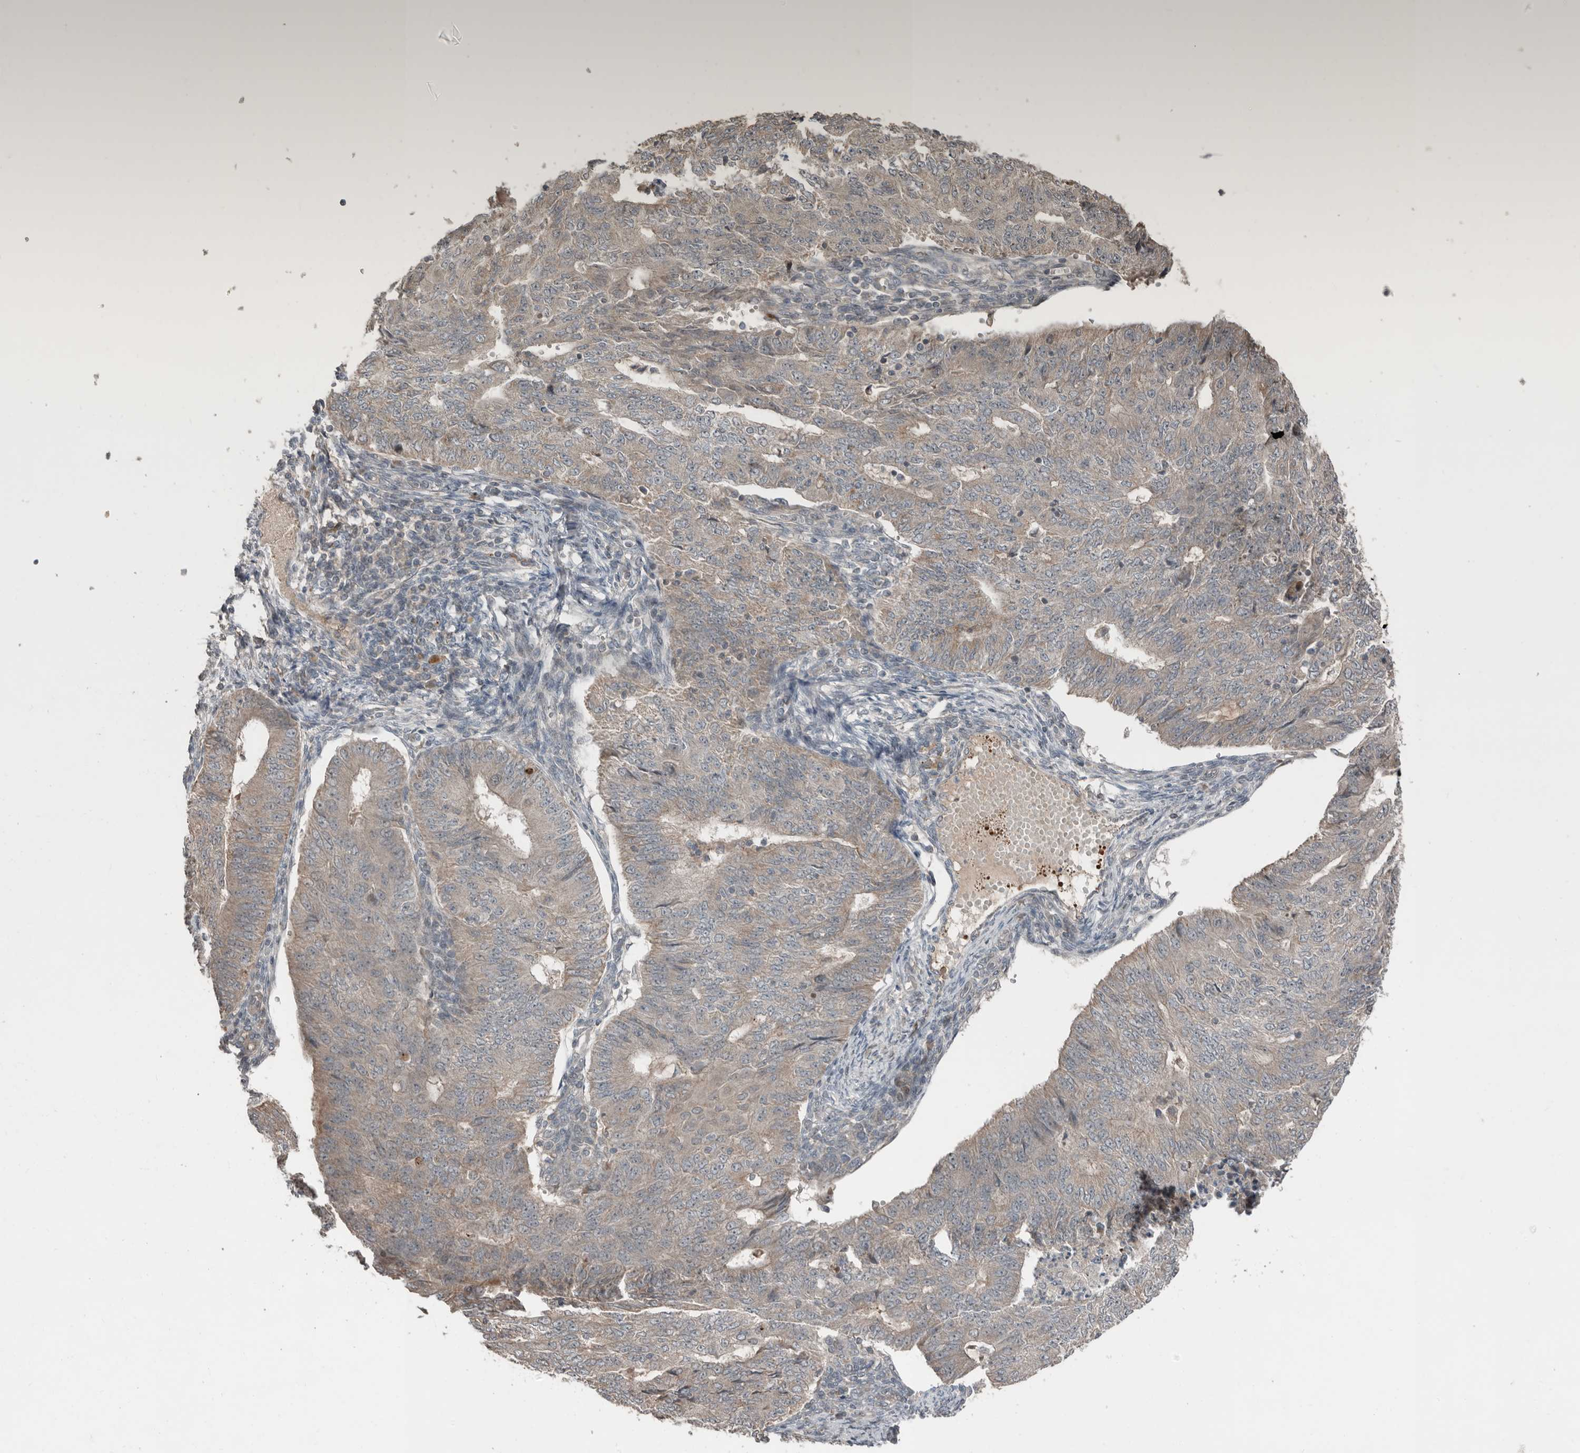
{"staining": {"intensity": "weak", "quantity": "<25%", "location": "cytoplasmic/membranous"}, "tissue": "endometrial cancer", "cell_type": "Tumor cells", "image_type": "cancer", "snomed": [{"axis": "morphology", "description": "Adenocarcinoma, NOS"}, {"axis": "topography", "description": "Endometrium"}], "caption": "This histopathology image is of endometrial cancer (adenocarcinoma) stained with IHC to label a protein in brown with the nuclei are counter-stained blue. There is no expression in tumor cells.", "gene": "SLC6A7", "patient": {"sex": "female", "age": 32}}